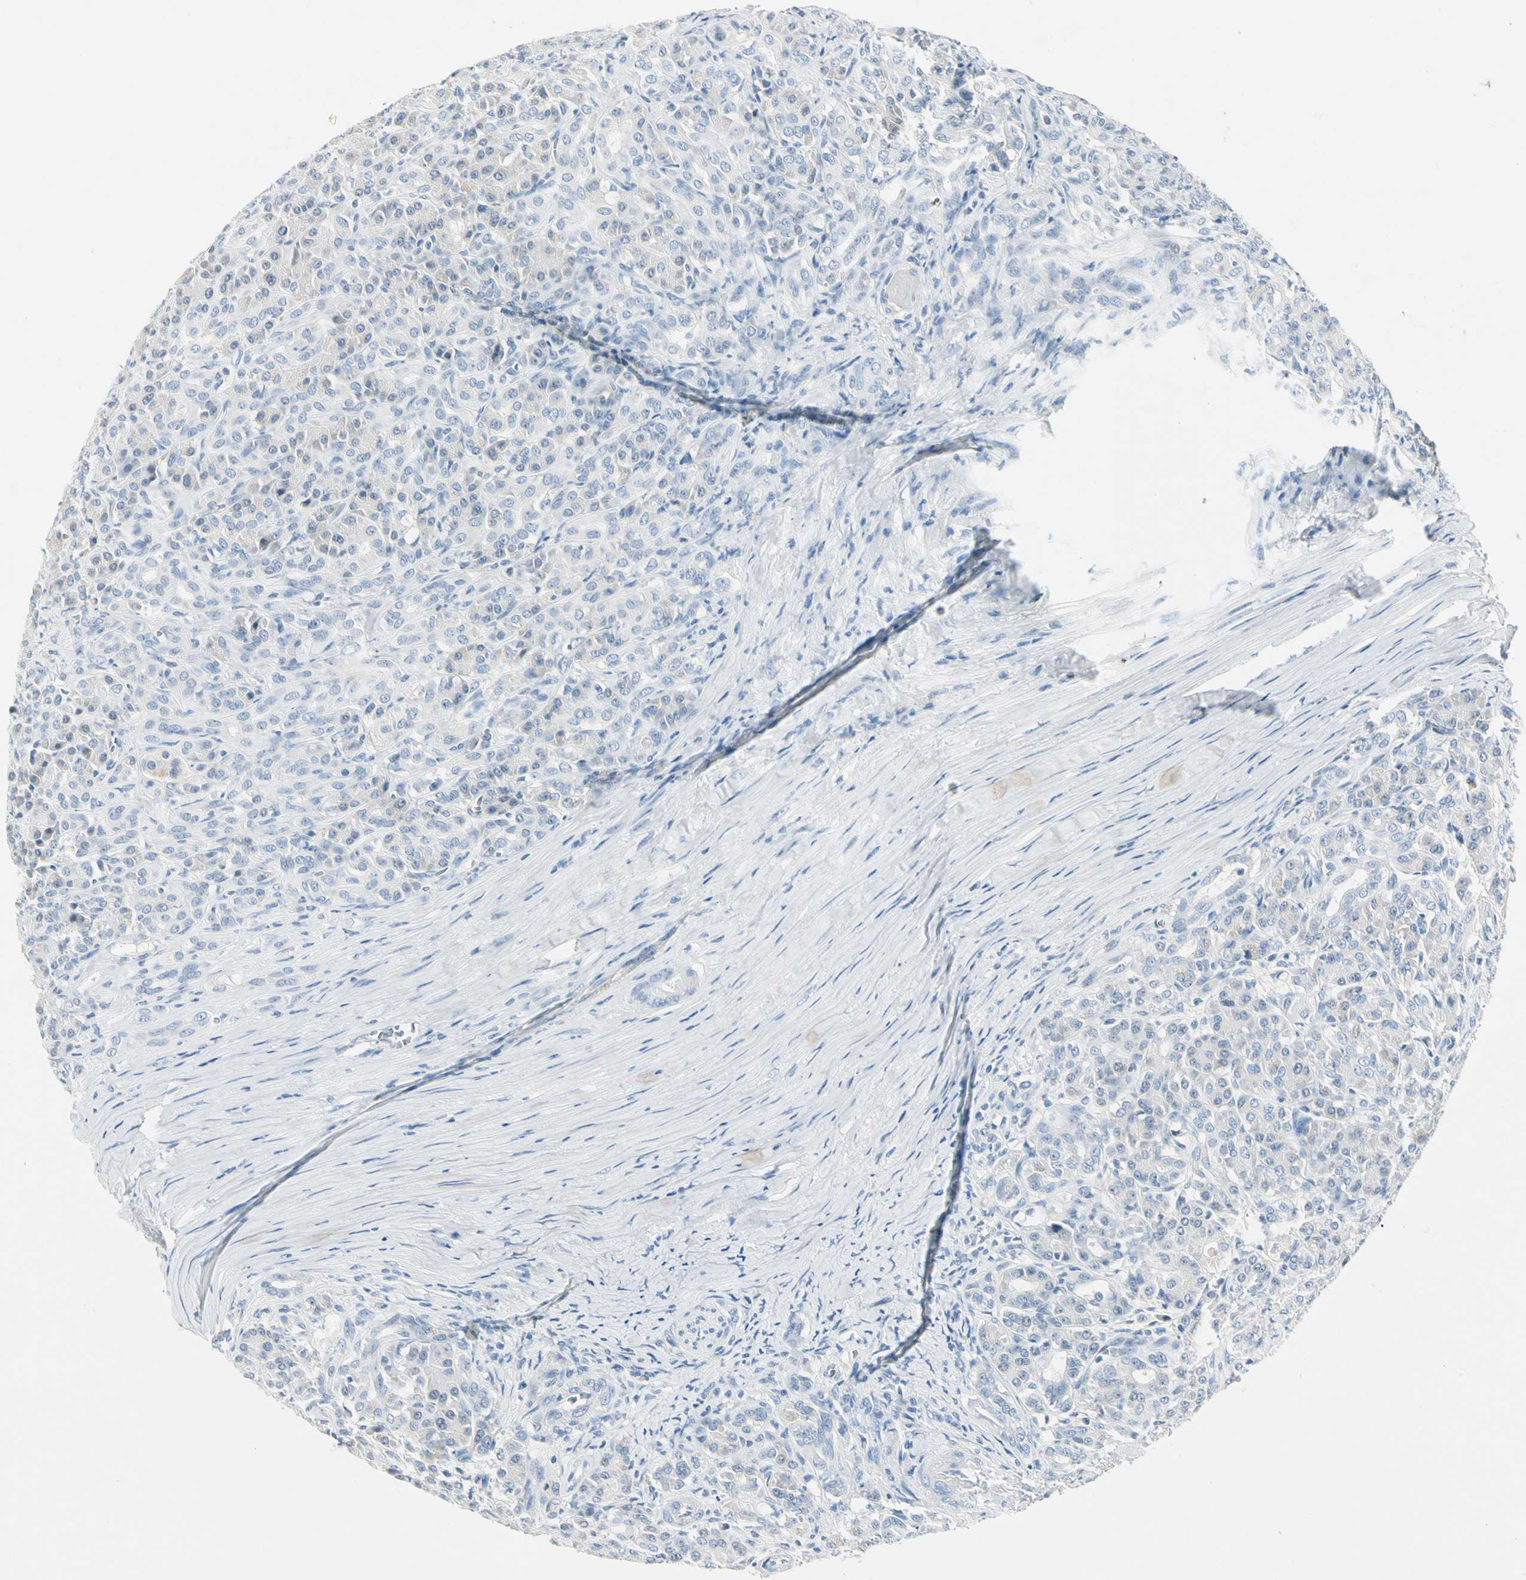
{"staining": {"intensity": "negative", "quantity": "none", "location": "none"}, "tissue": "pancreas", "cell_type": "Exocrine glandular cells", "image_type": "normal", "snomed": [{"axis": "morphology", "description": "Normal tissue, NOS"}, {"axis": "topography", "description": "Lymph node"}, {"axis": "topography", "description": "Pancreas"}], "caption": "Immunohistochemistry (IHC) photomicrograph of benign pancreas stained for a protein (brown), which reveals no positivity in exocrine glandular cells.", "gene": "CA1", "patient": {"sex": "male", "age": 59}}